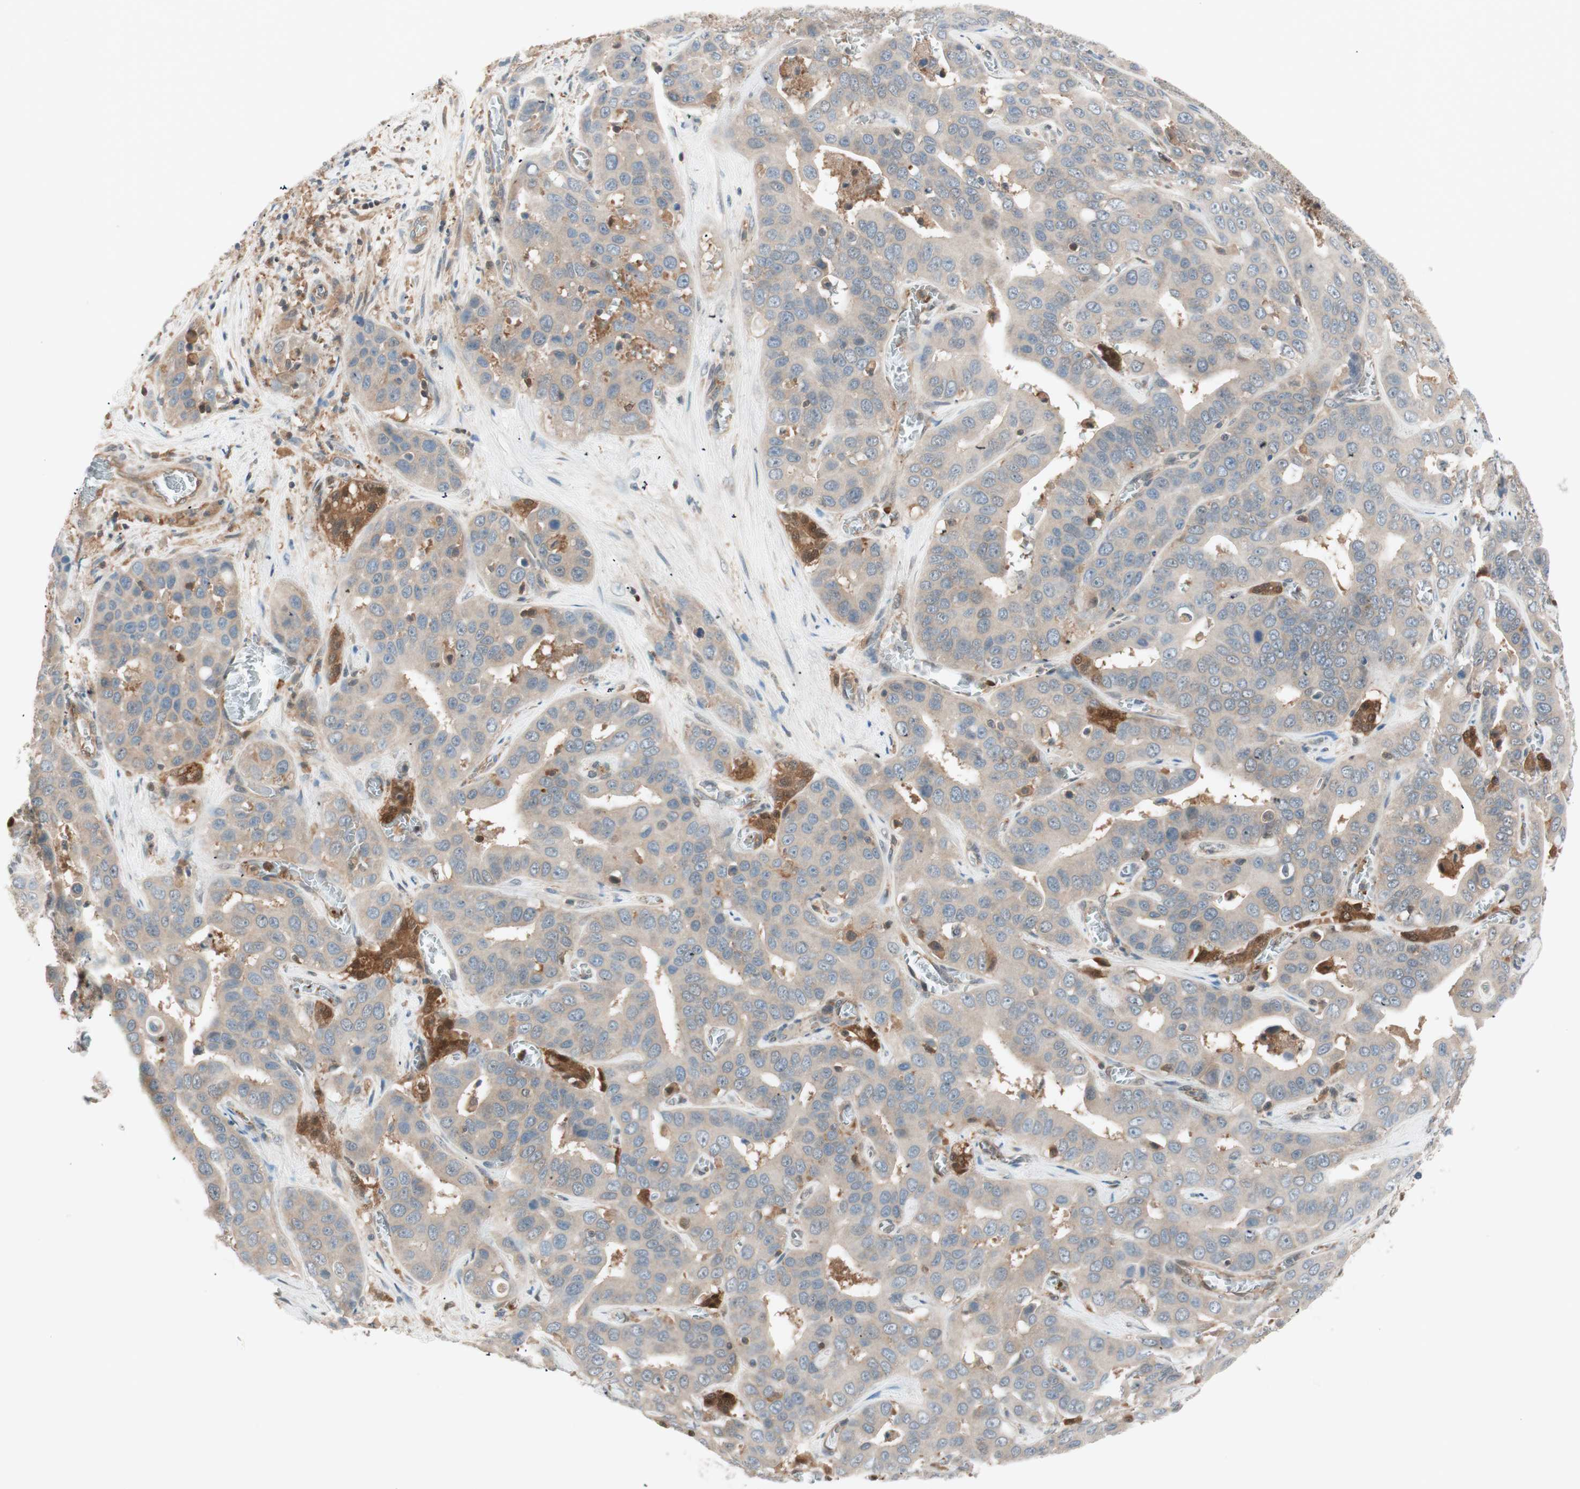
{"staining": {"intensity": "moderate", "quantity": ">75%", "location": "cytoplasmic/membranous"}, "tissue": "liver cancer", "cell_type": "Tumor cells", "image_type": "cancer", "snomed": [{"axis": "morphology", "description": "Cholangiocarcinoma"}, {"axis": "topography", "description": "Liver"}], "caption": "Tumor cells demonstrate medium levels of moderate cytoplasmic/membranous positivity in about >75% of cells in human liver cancer (cholangiocarcinoma).", "gene": "GALT", "patient": {"sex": "female", "age": 52}}